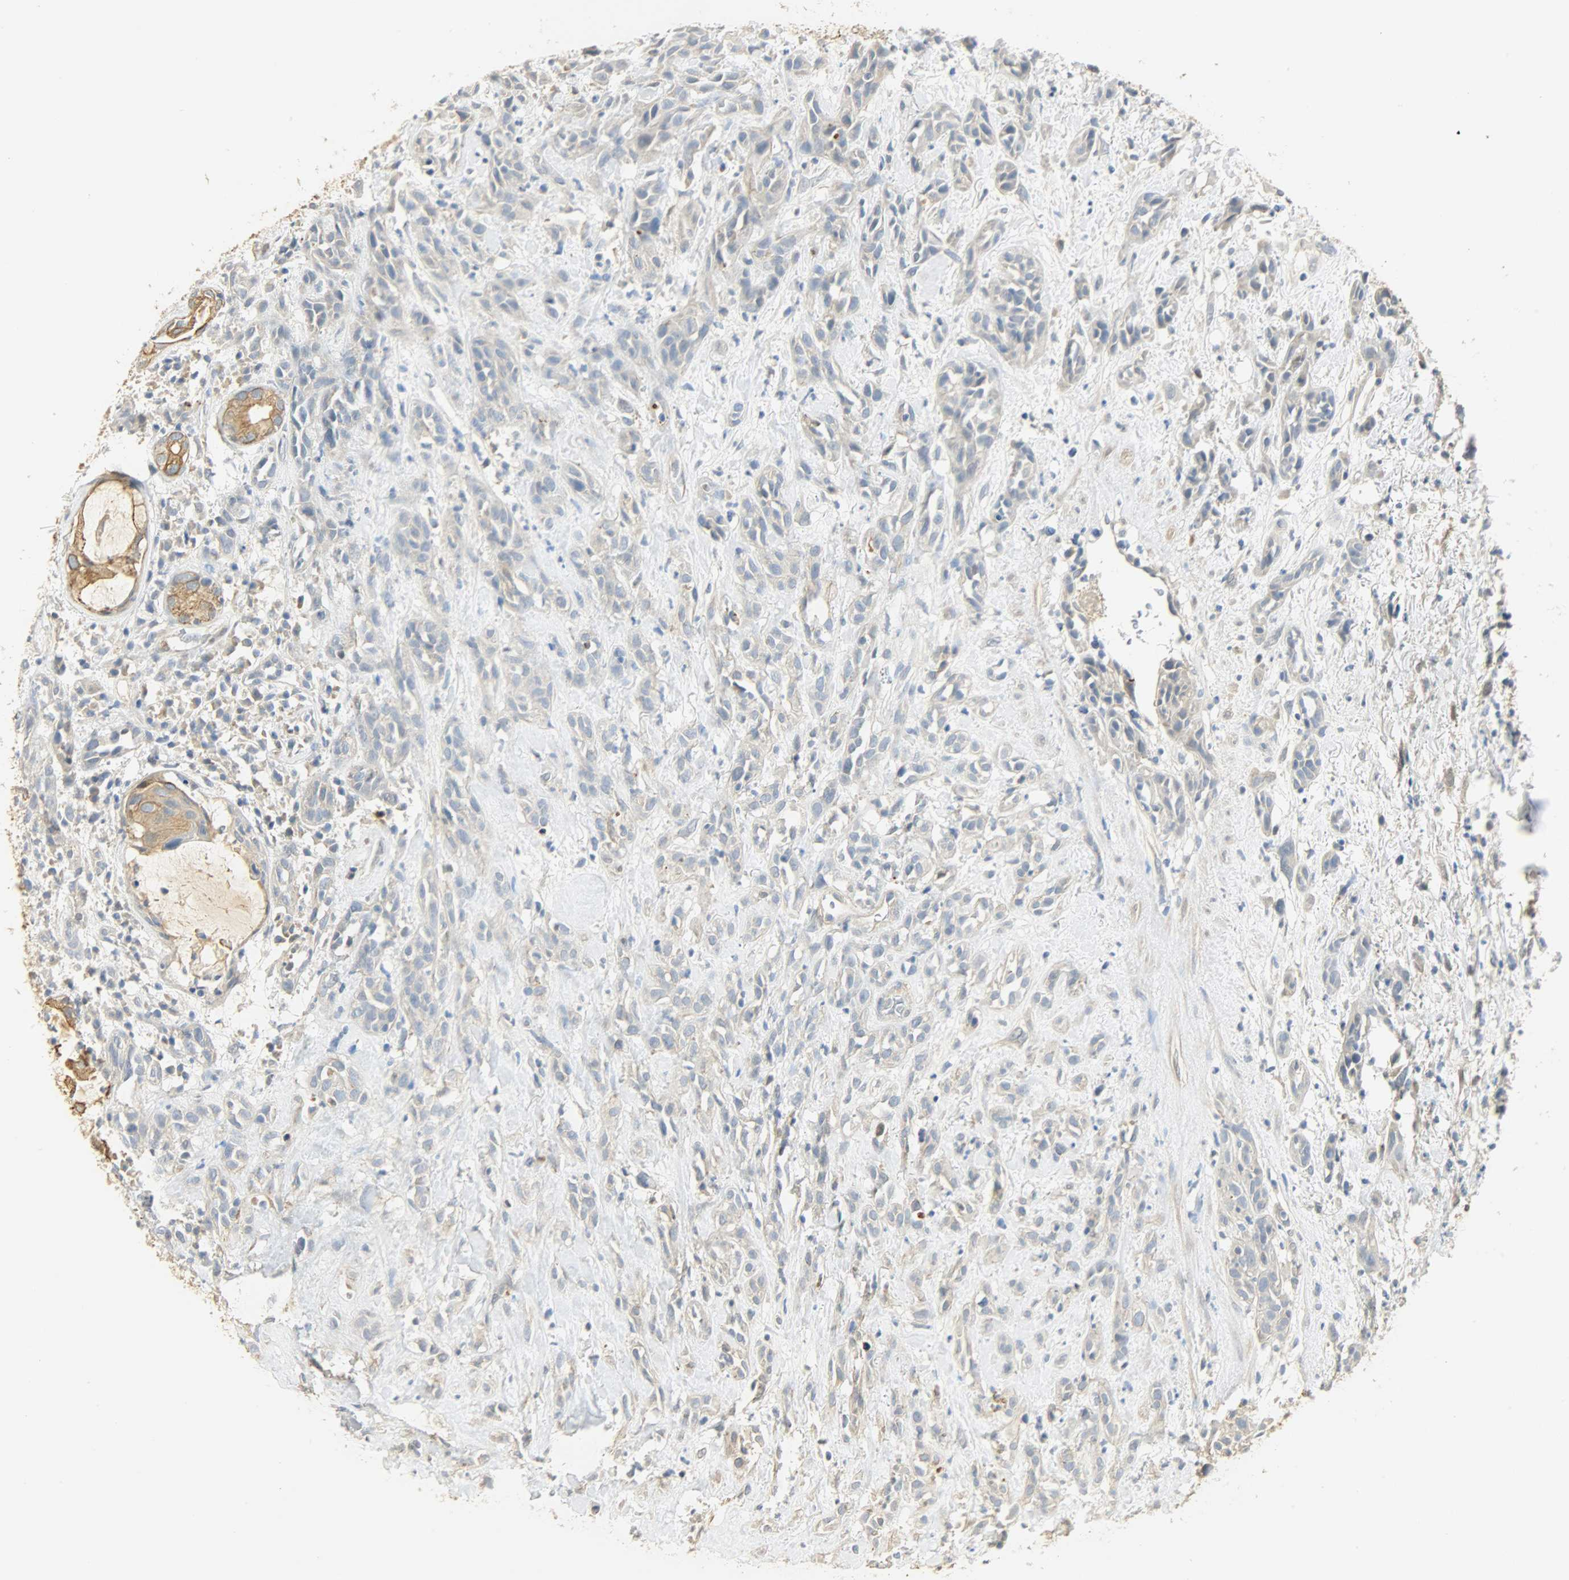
{"staining": {"intensity": "weak", "quantity": "25%-75%", "location": "cytoplasmic/membranous"}, "tissue": "head and neck cancer", "cell_type": "Tumor cells", "image_type": "cancer", "snomed": [{"axis": "morphology", "description": "Squamous cell carcinoma, NOS"}, {"axis": "topography", "description": "Head-Neck"}], "caption": "Approximately 25%-75% of tumor cells in squamous cell carcinoma (head and neck) exhibit weak cytoplasmic/membranous protein positivity as visualized by brown immunohistochemical staining.", "gene": "USP13", "patient": {"sex": "male", "age": 62}}